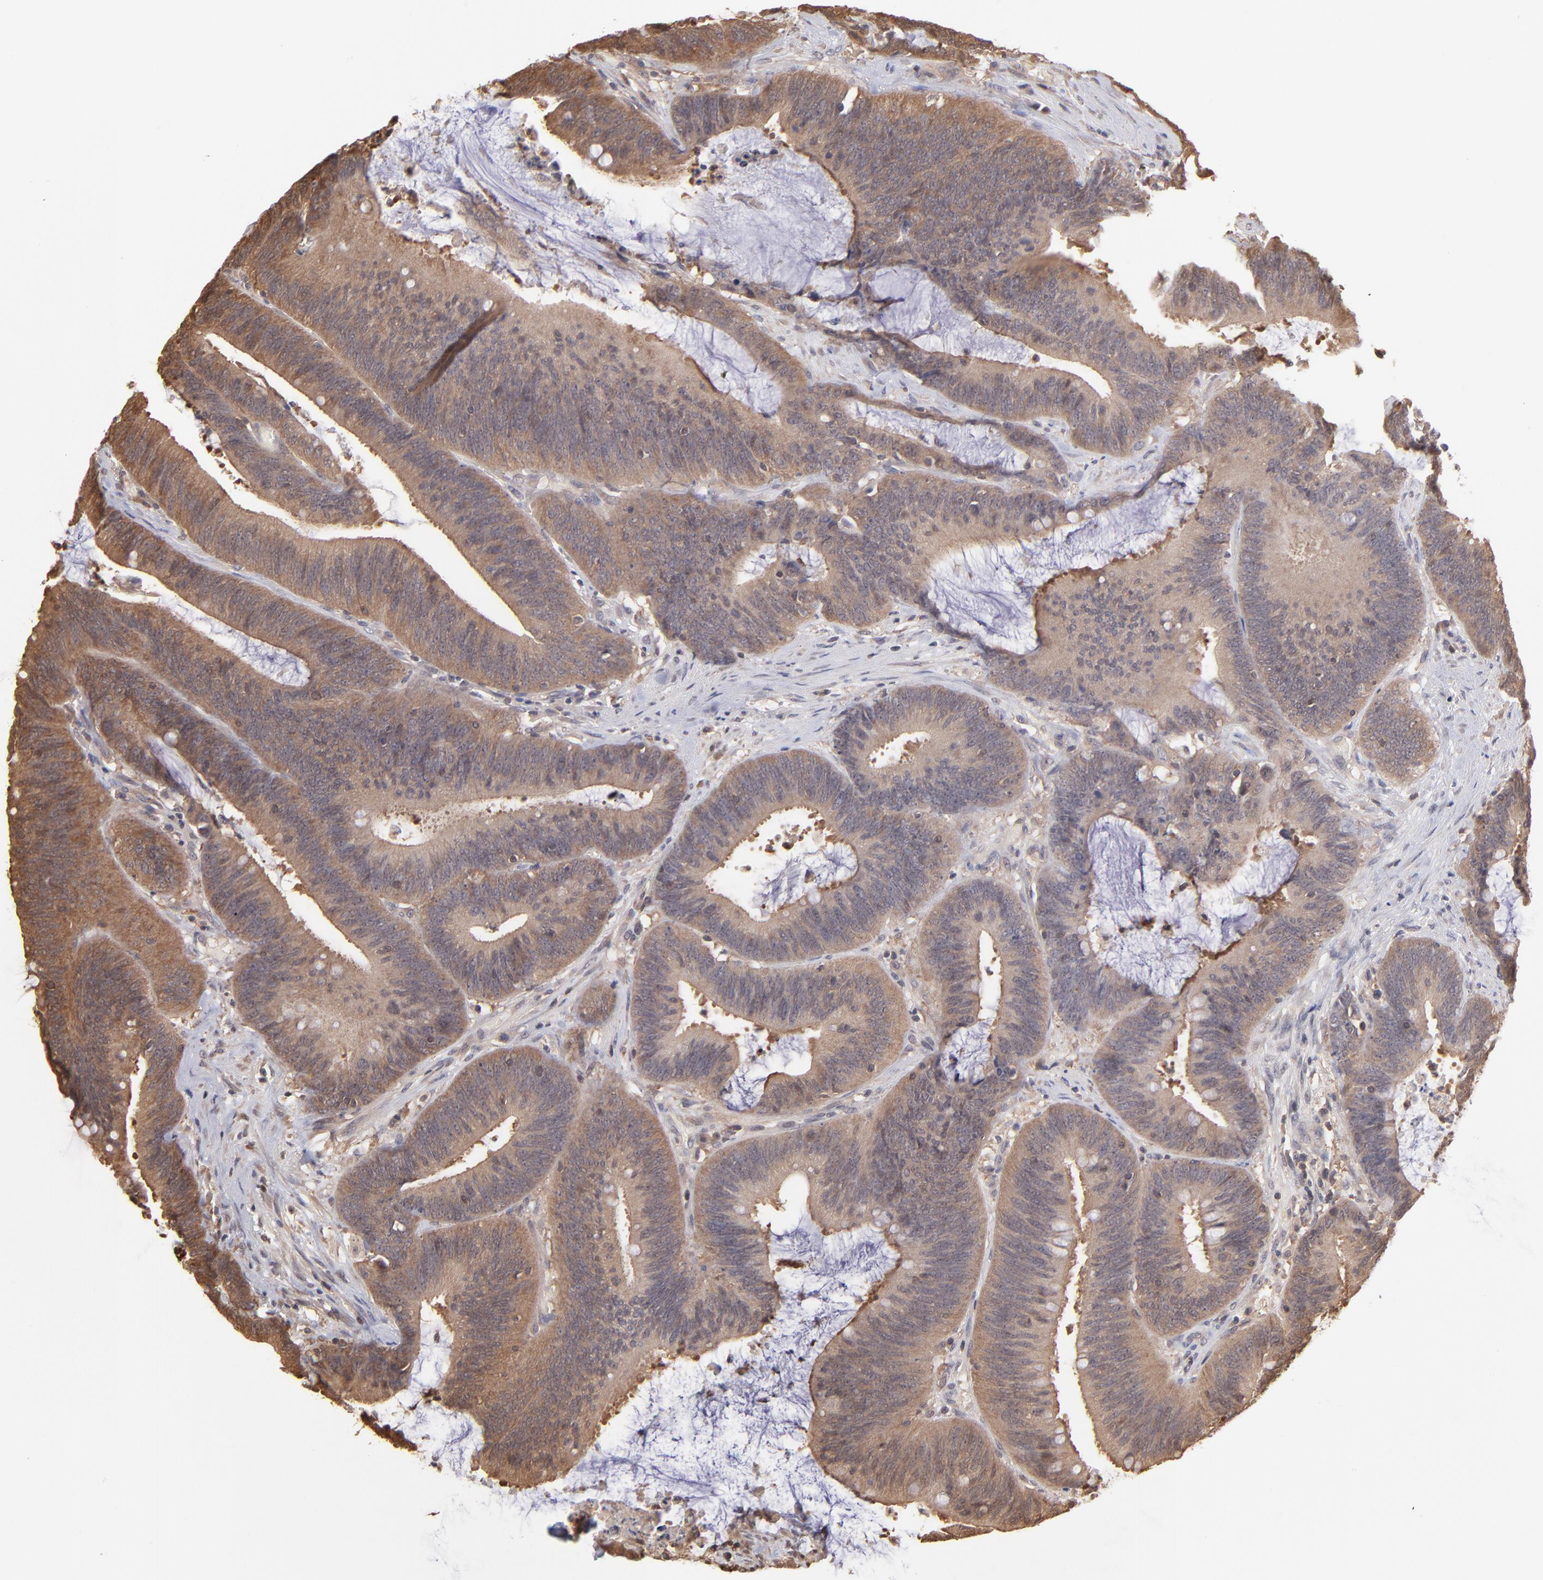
{"staining": {"intensity": "strong", "quantity": ">75%", "location": "cytoplasmic/membranous"}, "tissue": "colorectal cancer", "cell_type": "Tumor cells", "image_type": "cancer", "snomed": [{"axis": "morphology", "description": "Adenocarcinoma, NOS"}, {"axis": "topography", "description": "Rectum"}], "caption": "Protein expression analysis of human colorectal cancer (adenocarcinoma) reveals strong cytoplasmic/membranous positivity in approximately >75% of tumor cells. Nuclei are stained in blue.", "gene": "MAP2K2", "patient": {"sex": "female", "age": 66}}